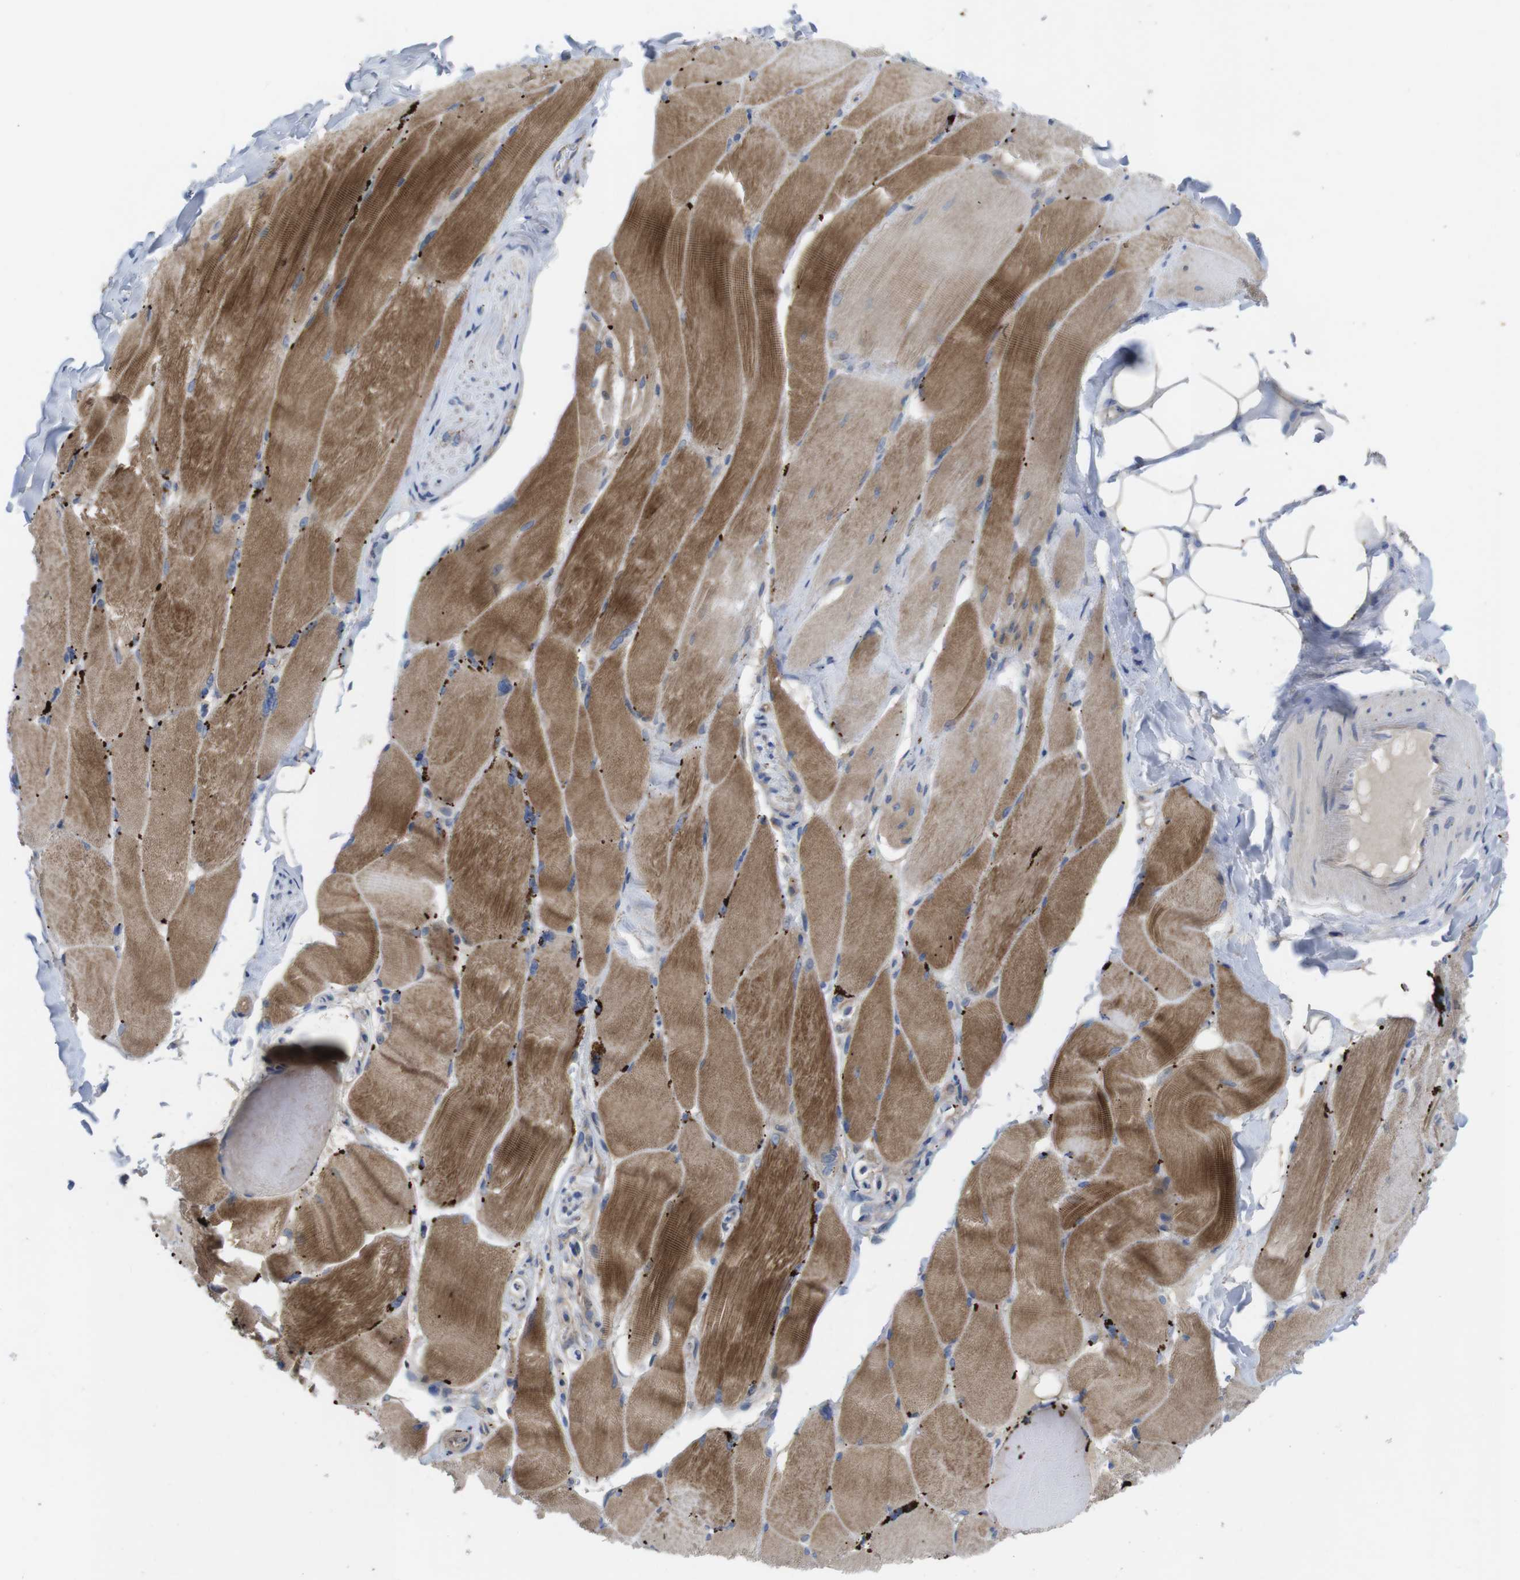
{"staining": {"intensity": "strong", "quantity": ">75%", "location": "cytoplasmic/membranous"}, "tissue": "skeletal muscle", "cell_type": "Myocytes", "image_type": "normal", "snomed": [{"axis": "morphology", "description": "Normal tissue, NOS"}, {"axis": "topography", "description": "Skin"}, {"axis": "topography", "description": "Skeletal muscle"}], "caption": "IHC of benign human skeletal muscle reveals high levels of strong cytoplasmic/membranous expression in about >75% of myocytes.", "gene": "KIDINS220", "patient": {"sex": "male", "age": 83}}